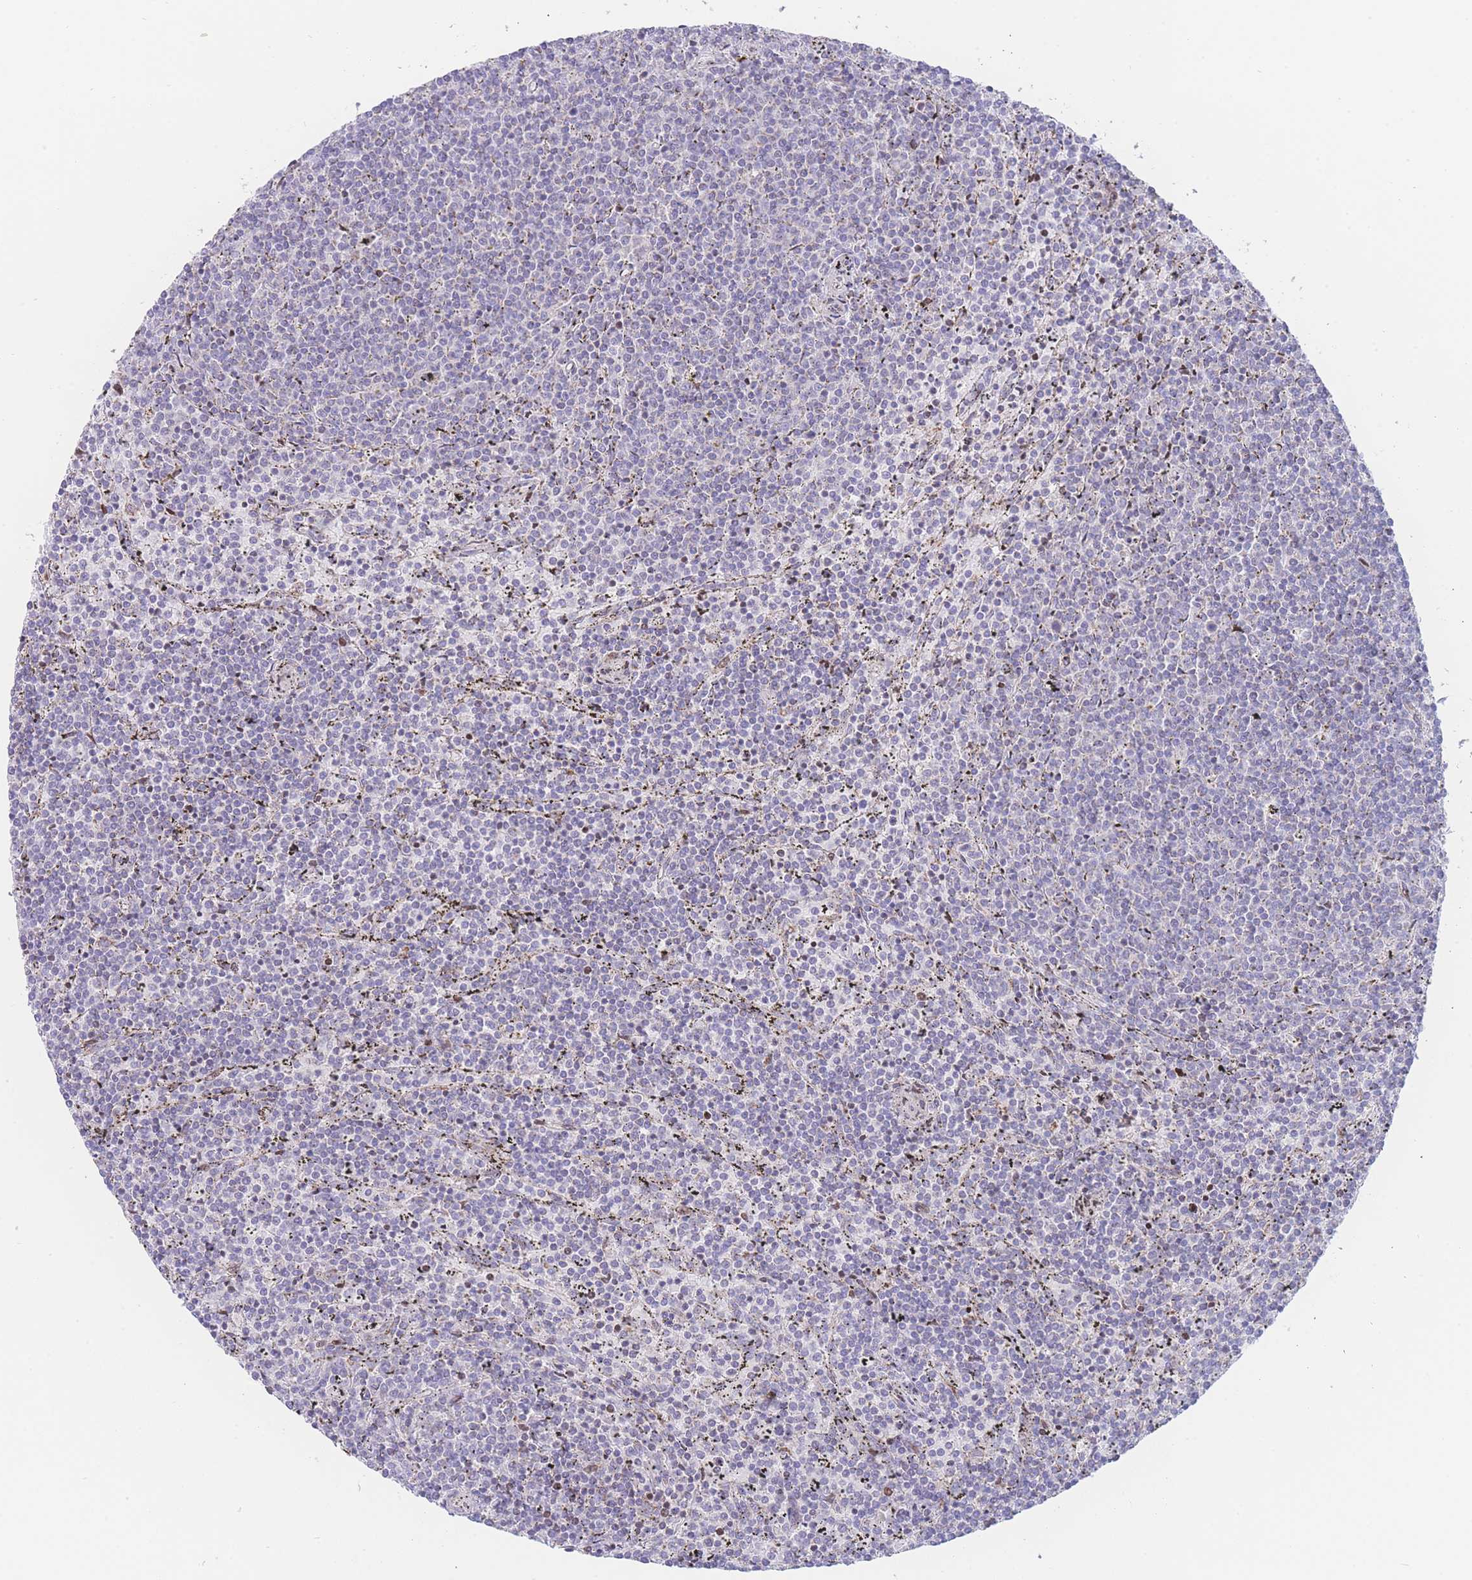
{"staining": {"intensity": "negative", "quantity": "none", "location": "none"}, "tissue": "lymphoma", "cell_type": "Tumor cells", "image_type": "cancer", "snomed": [{"axis": "morphology", "description": "Malignant lymphoma, non-Hodgkin's type, Low grade"}, {"axis": "topography", "description": "Spleen"}], "caption": "Immunohistochemistry (IHC) micrograph of low-grade malignant lymphoma, non-Hodgkin's type stained for a protein (brown), which exhibits no expression in tumor cells. (DAB IHC visualized using brightfield microscopy, high magnification).", "gene": "GPAM", "patient": {"sex": "female", "age": 50}}